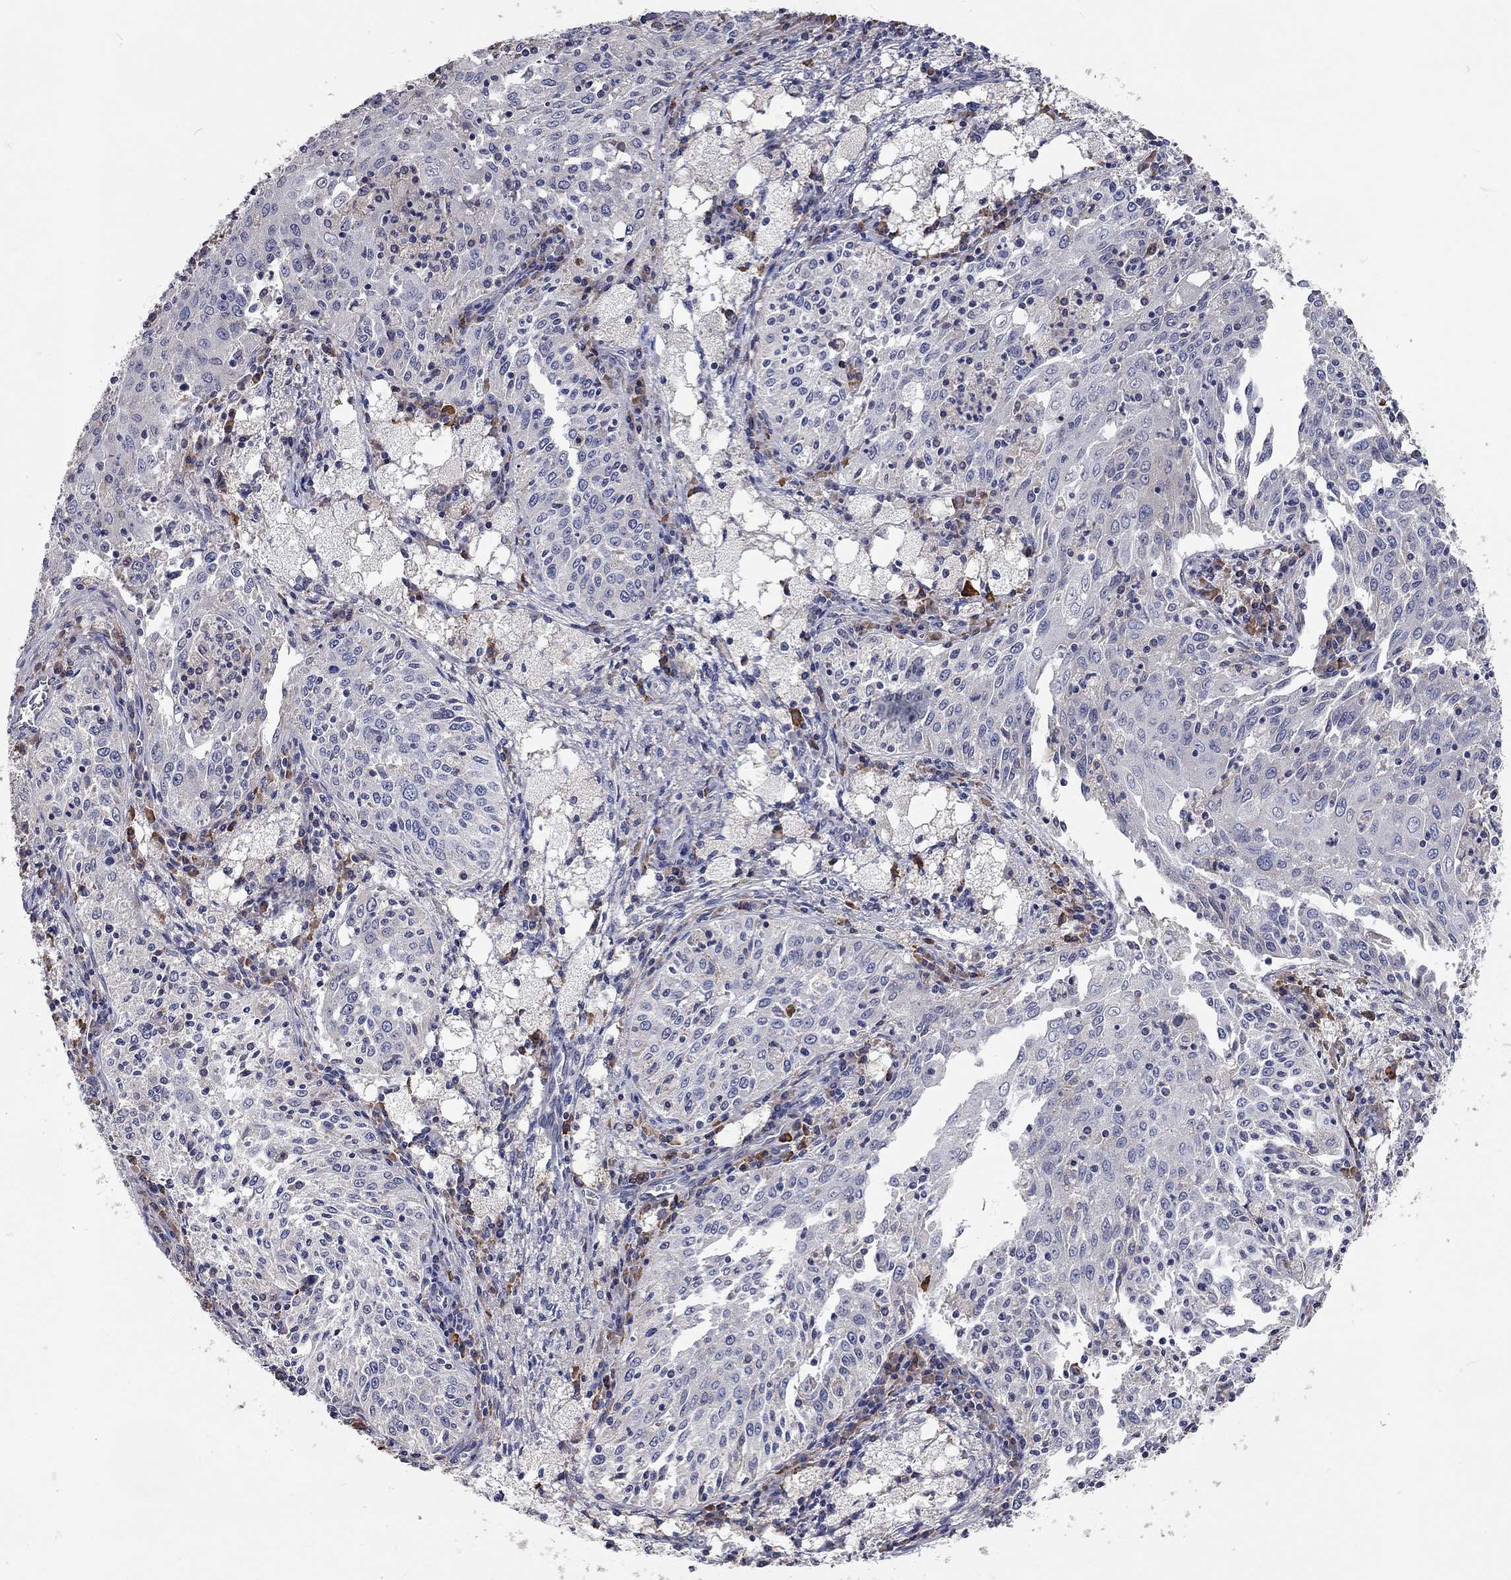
{"staining": {"intensity": "negative", "quantity": "none", "location": "none"}, "tissue": "cervical cancer", "cell_type": "Tumor cells", "image_type": "cancer", "snomed": [{"axis": "morphology", "description": "Squamous cell carcinoma, NOS"}, {"axis": "topography", "description": "Cervix"}], "caption": "Immunohistochemistry (IHC) of human squamous cell carcinoma (cervical) demonstrates no staining in tumor cells. Brightfield microscopy of immunohistochemistry (IHC) stained with DAB (3,3'-diaminobenzidine) (brown) and hematoxylin (blue), captured at high magnification.", "gene": "XAGE2", "patient": {"sex": "female", "age": 41}}